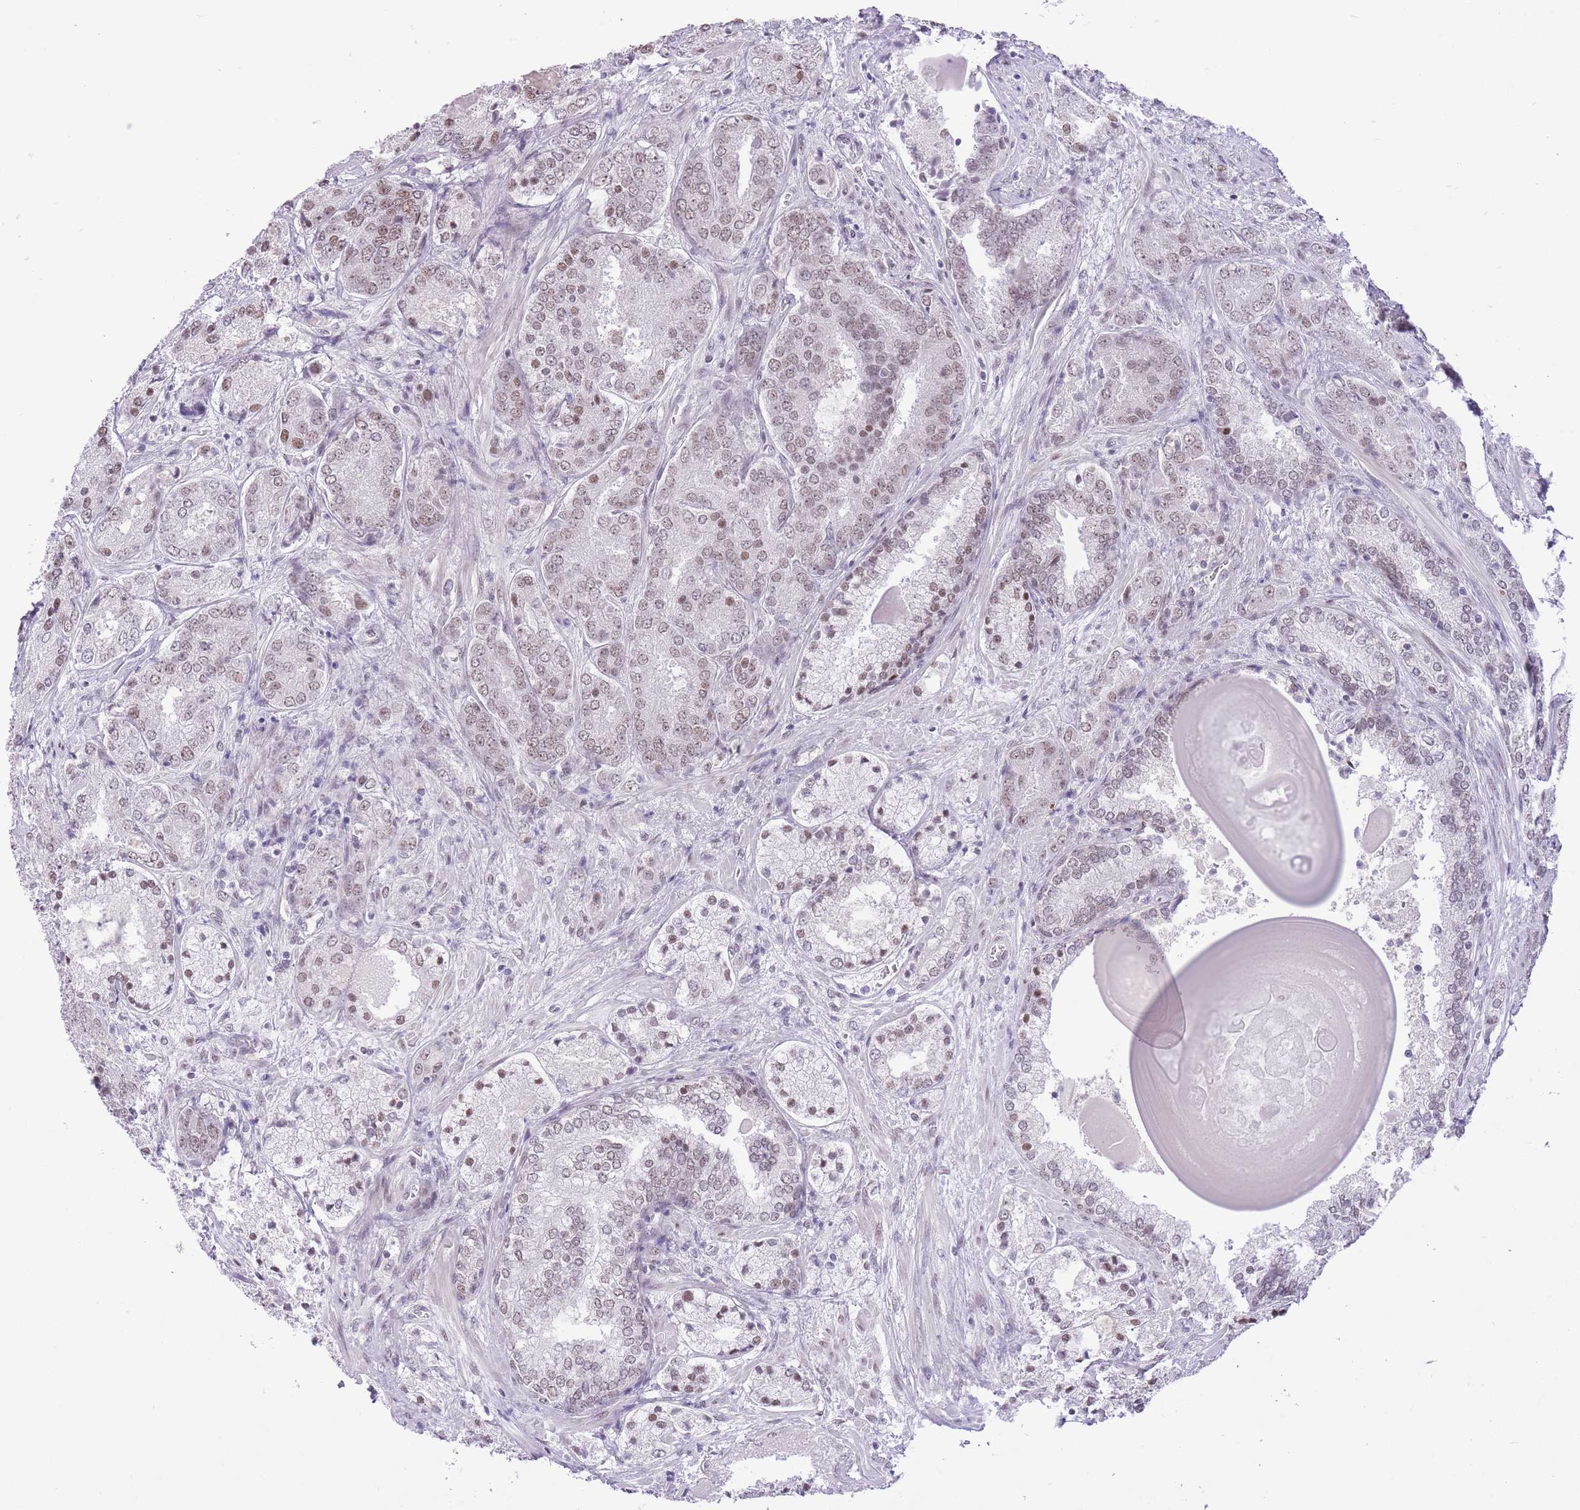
{"staining": {"intensity": "moderate", "quantity": "25%-75%", "location": "nuclear"}, "tissue": "prostate cancer", "cell_type": "Tumor cells", "image_type": "cancer", "snomed": [{"axis": "morphology", "description": "Adenocarcinoma, High grade"}, {"axis": "topography", "description": "Prostate"}], "caption": "Protein staining of high-grade adenocarcinoma (prostate) tissue exhibits moderate nuclear expression in about 25%-75% of tumor cells.", "gene": "ZBED5", "patient": {"sex": "male", "age": 63}}